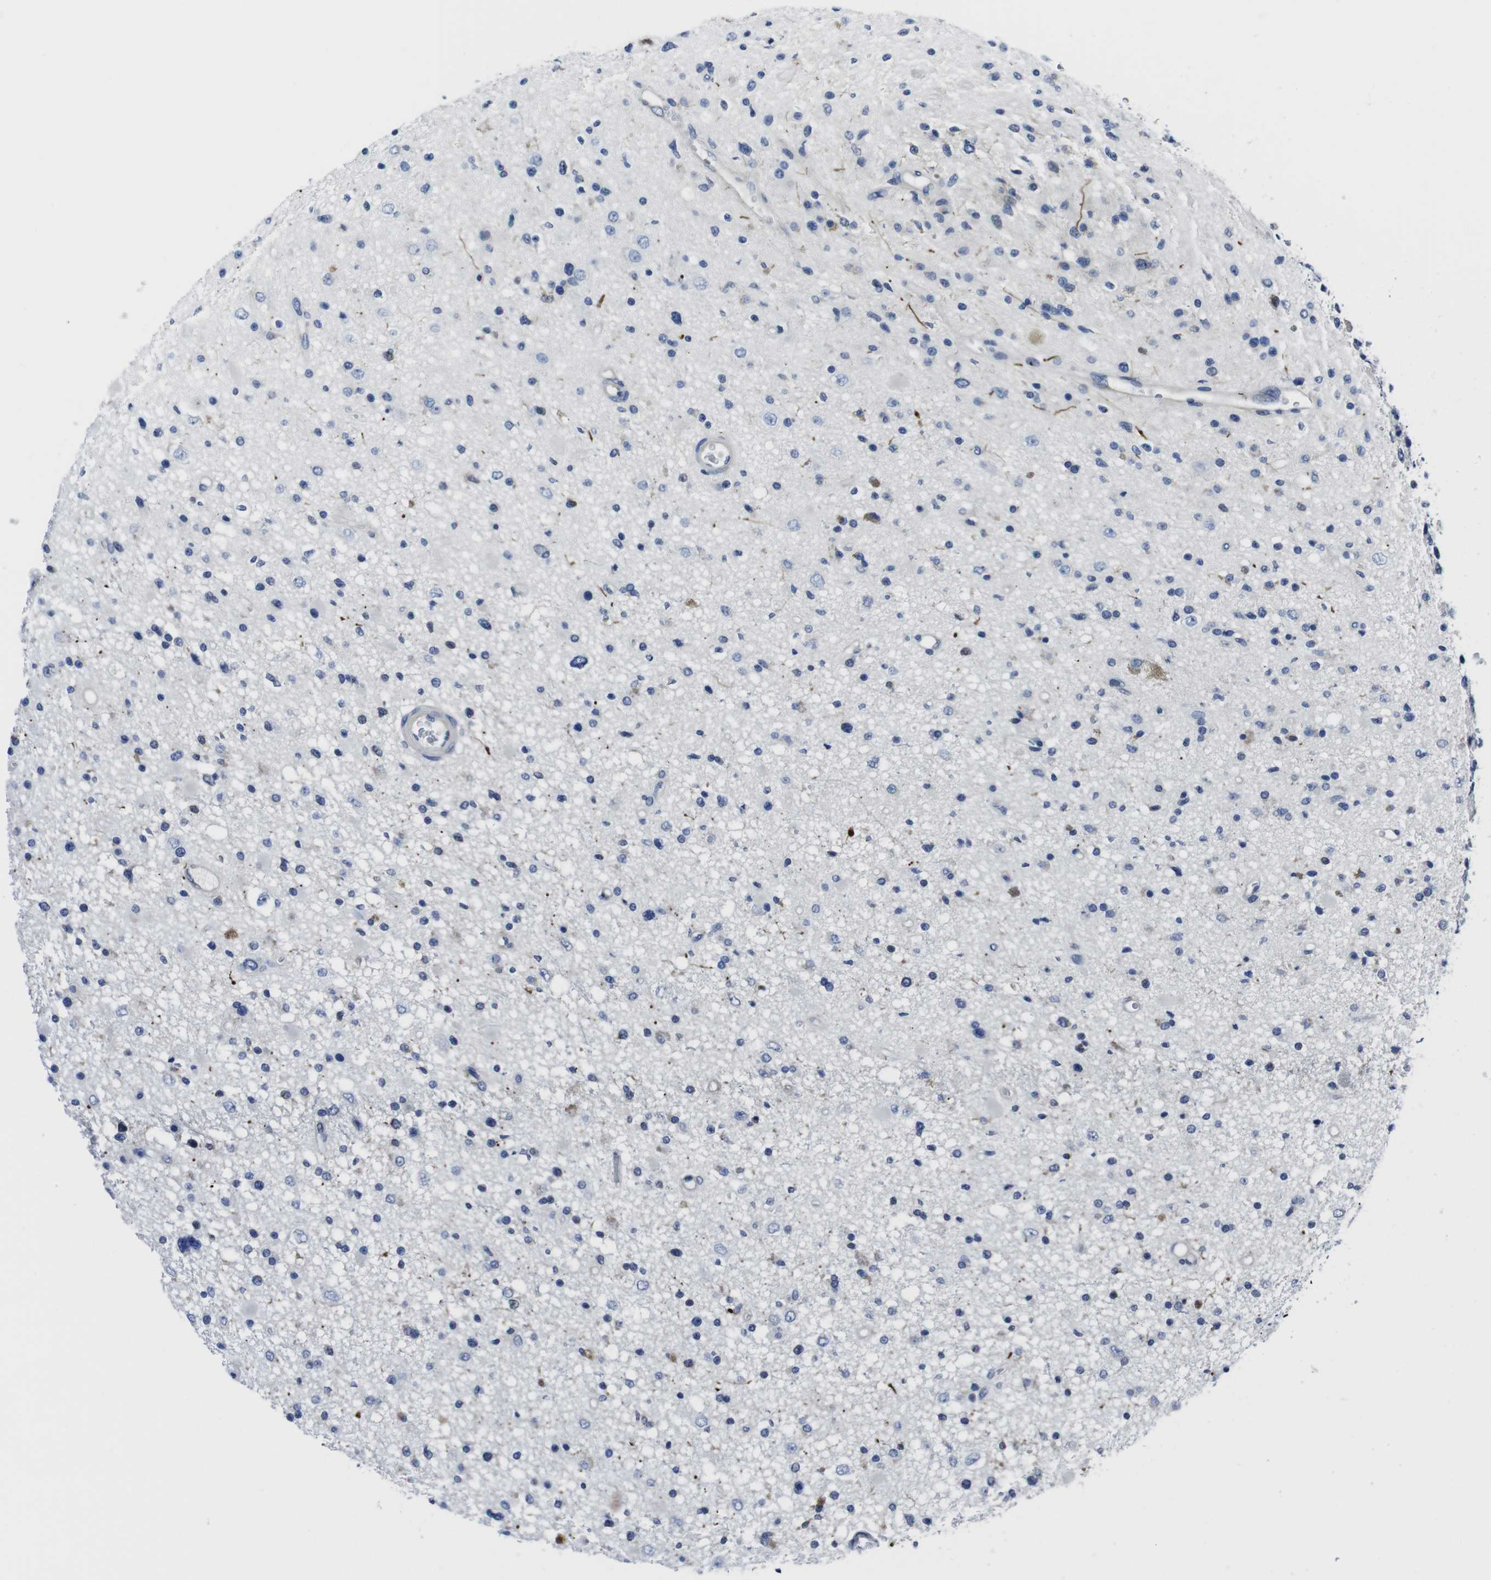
{"staining": {"intensity": "negative", "quantity": "none", "location": "none"}, "tissue": "glioma", "cell_type": "Tumor cells", "image_type": "cancer", "snomed": [{"axis": "morphology", "description": "Glioma, malignant, High grade"}, {"axis": "topography", "description": "Brain"}], "caption": "This is an immunohistochemistry photomicrograph of malignant high-grade glioma. There is no expression in tumor cells.", "gene": "EIF4A1", "patient": {"sex": "male", "age": 33}}